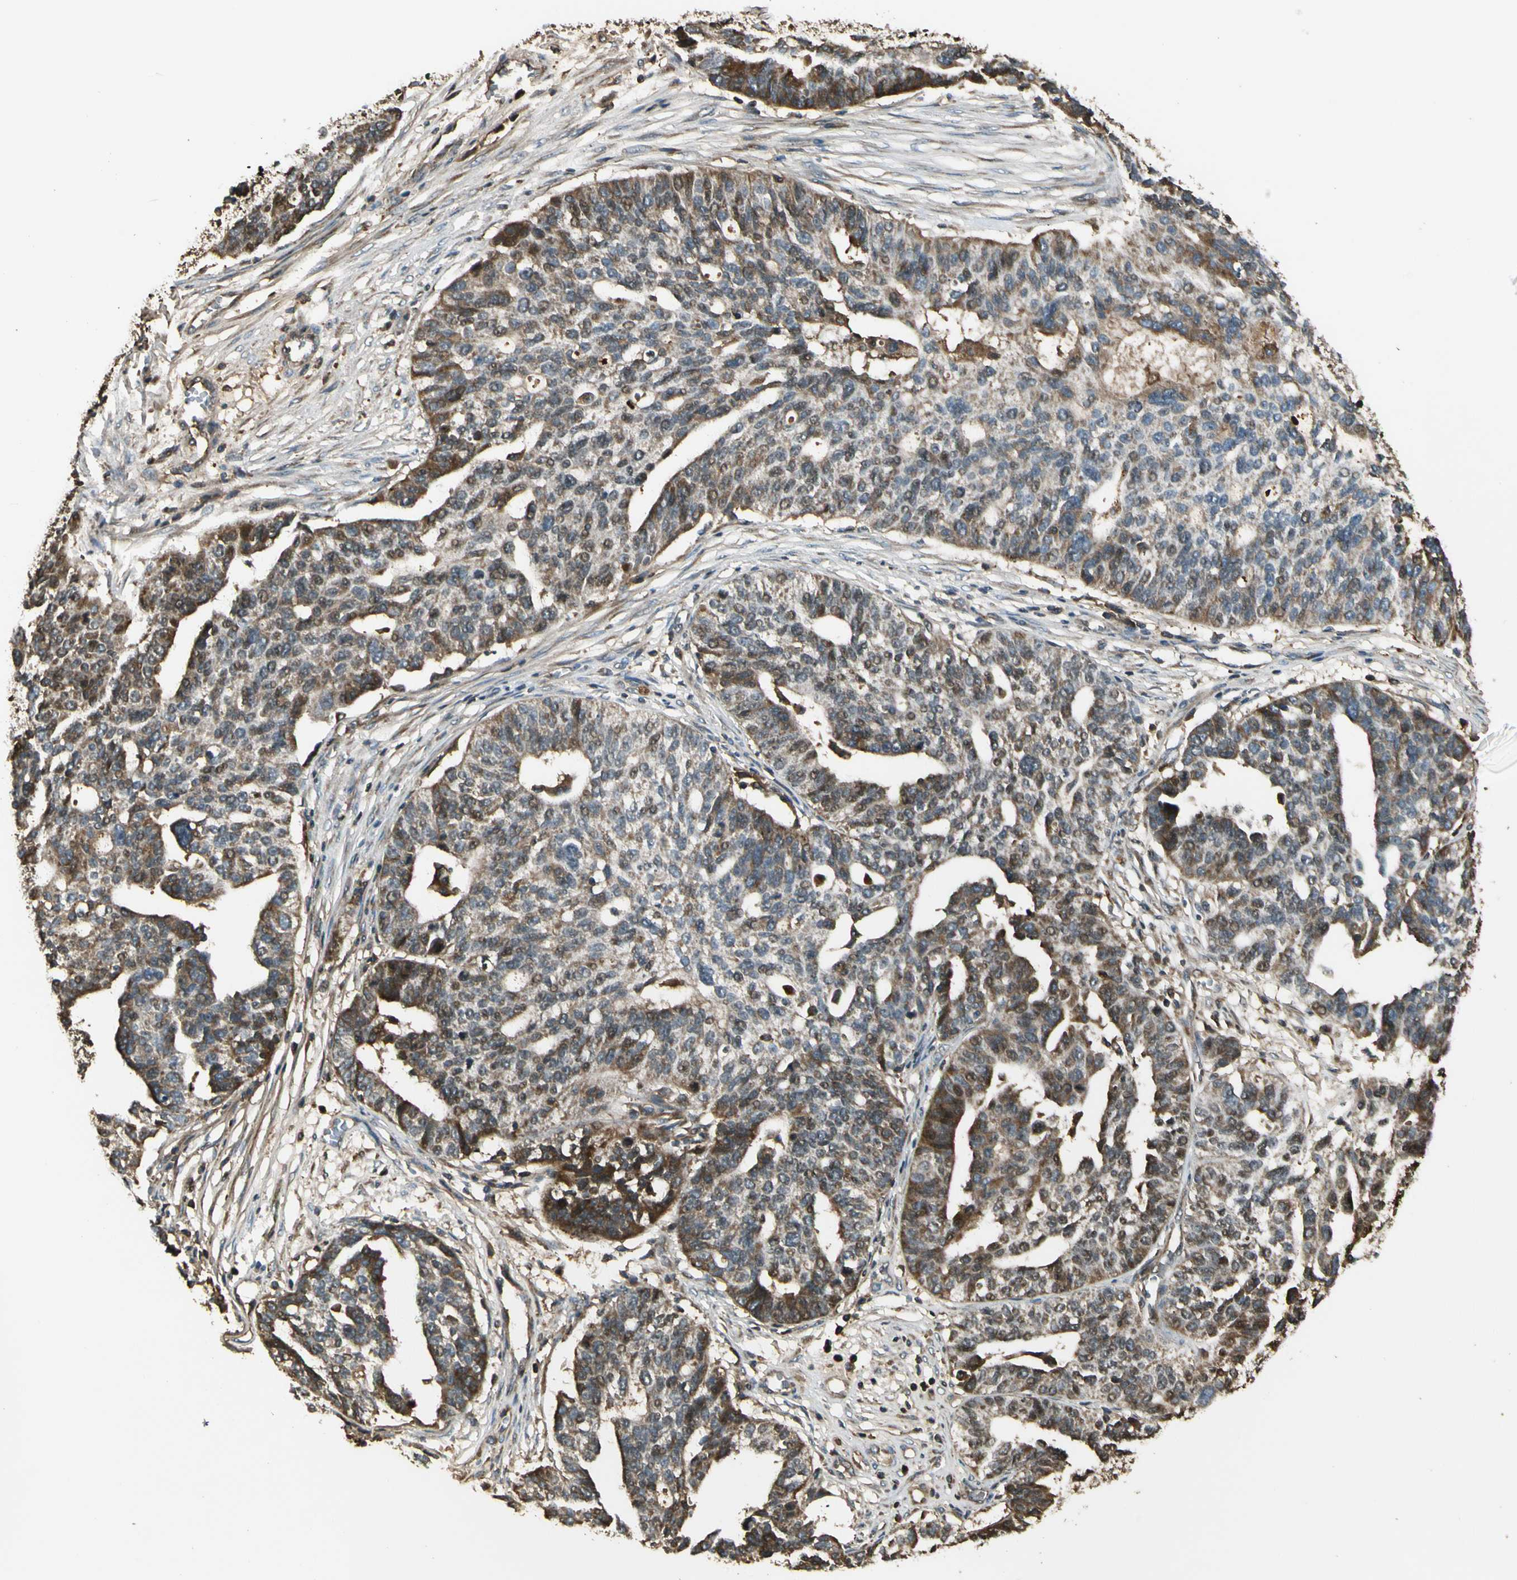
{"staining": {"intensity": "moderate", "quantity": "25%-75%", "location": "cytoplasmic/membranous"}, "tissue": "ovarian cancer", "cell_type": "Tumor cells", "image_type": "cancer", "snomed": [{"axis": "morphology", "description": "Cystadenocarcinoma, serous, NOS"}, {"axis": "topography", "description": "Ovary"}], "caption": "An immunohistochemistry image of neoplastic tissue is shown. Protein staining in brown labels moderate cytoplasmic/membranous positivity in ovarian cancer (serous cystadenocarcinoma) within tumor cells.", "gene": "STX11", "patient": {"sex": "female", "age": 59}}